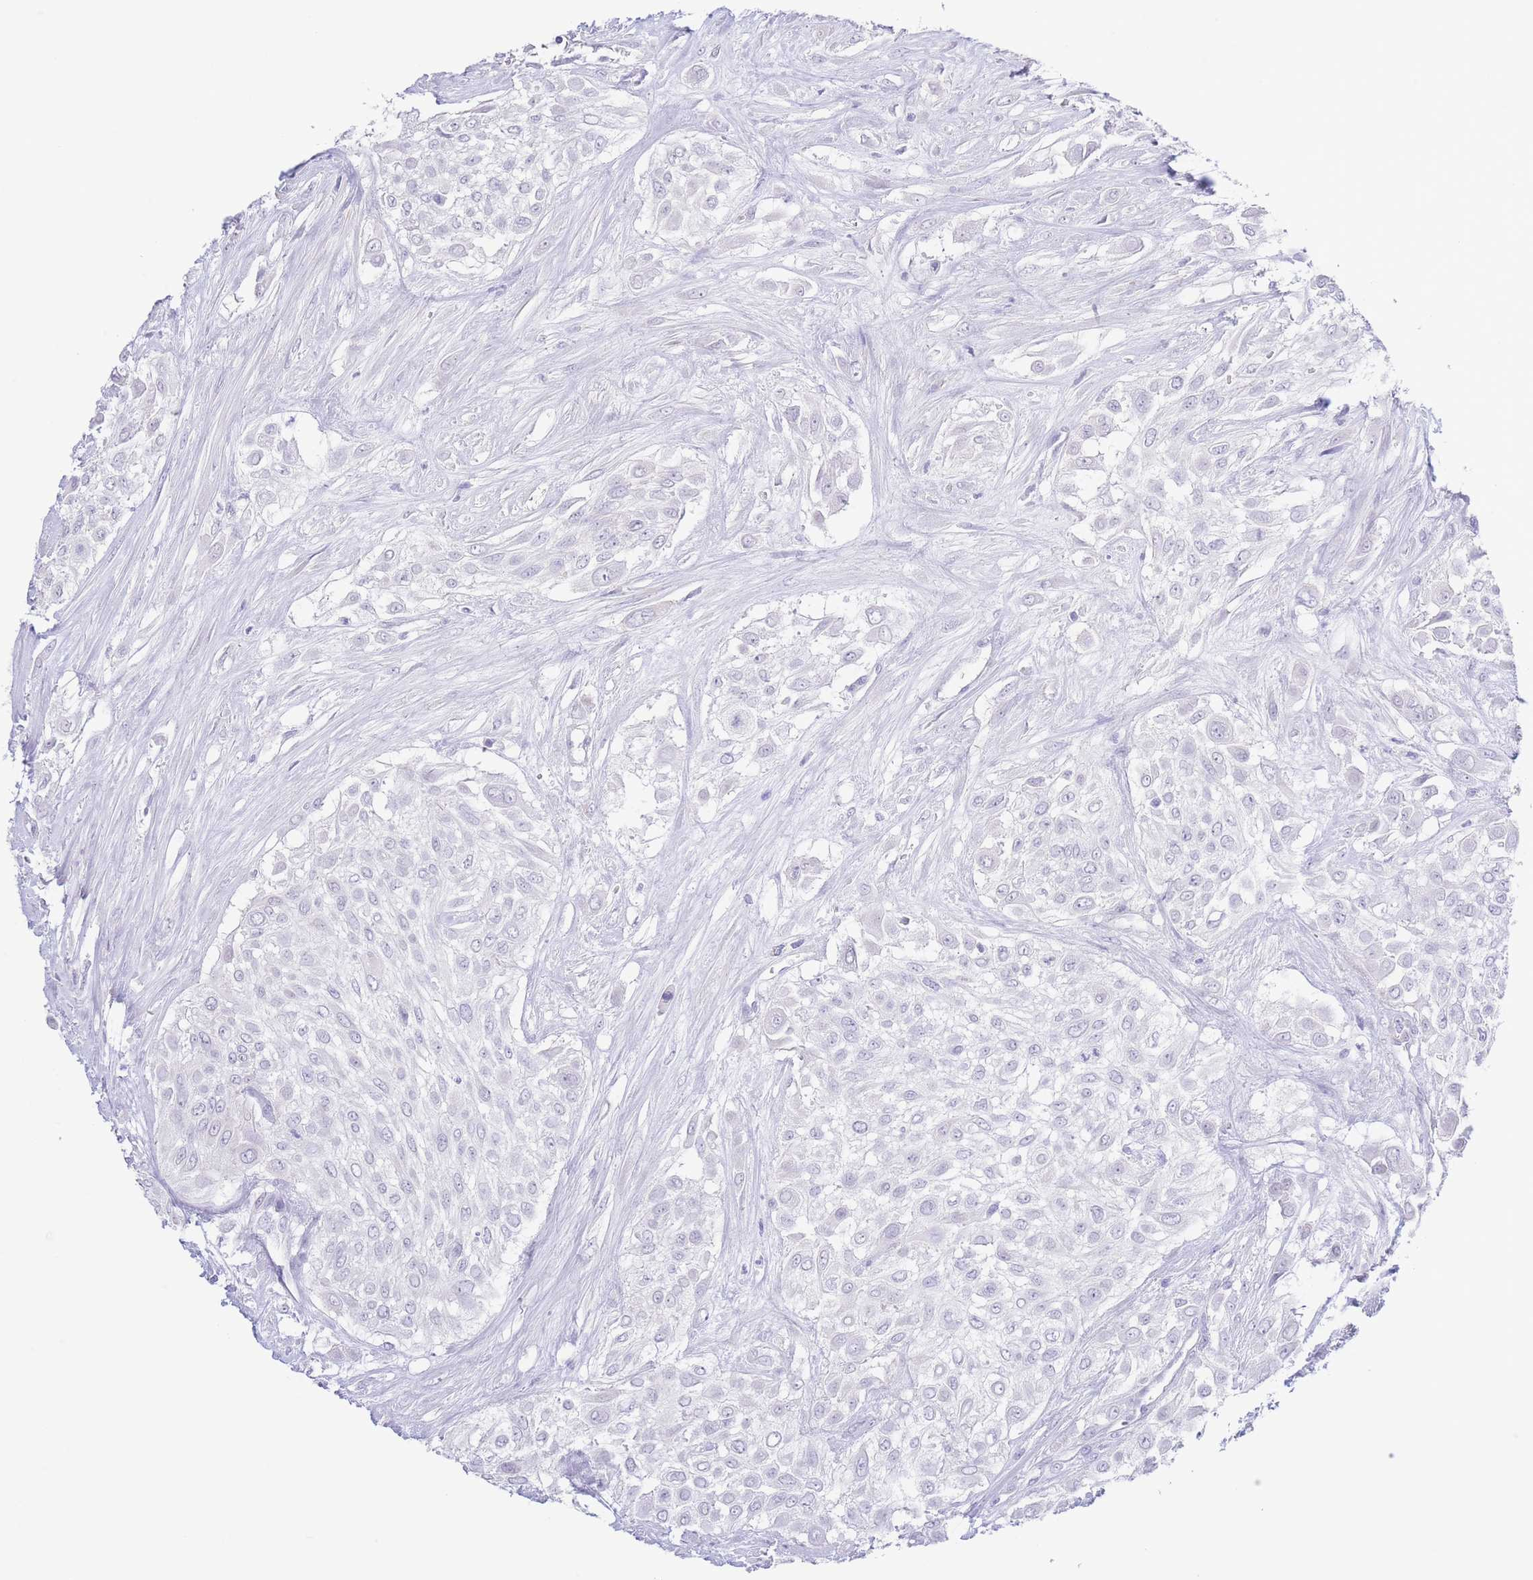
{"staining": {"intensity": "negative", "quantity": "none", "location": "none"}, "tissue": "urothelial cancer", "cell_type": "Tumor cells", "image_type": "cancer", "snomed": [{"axis": "morphology", "description": "Urothelial carcinoma, High grade"}, {"axis": "topography", "description": "Urinary bladder"}], "caption": "Immunohistochemical staining of urothelial carcinoma (high-grade) shows no significant staining in tumor cells.", "gene": "PKLR", "patient": {"sex": "male", "age": 57}}